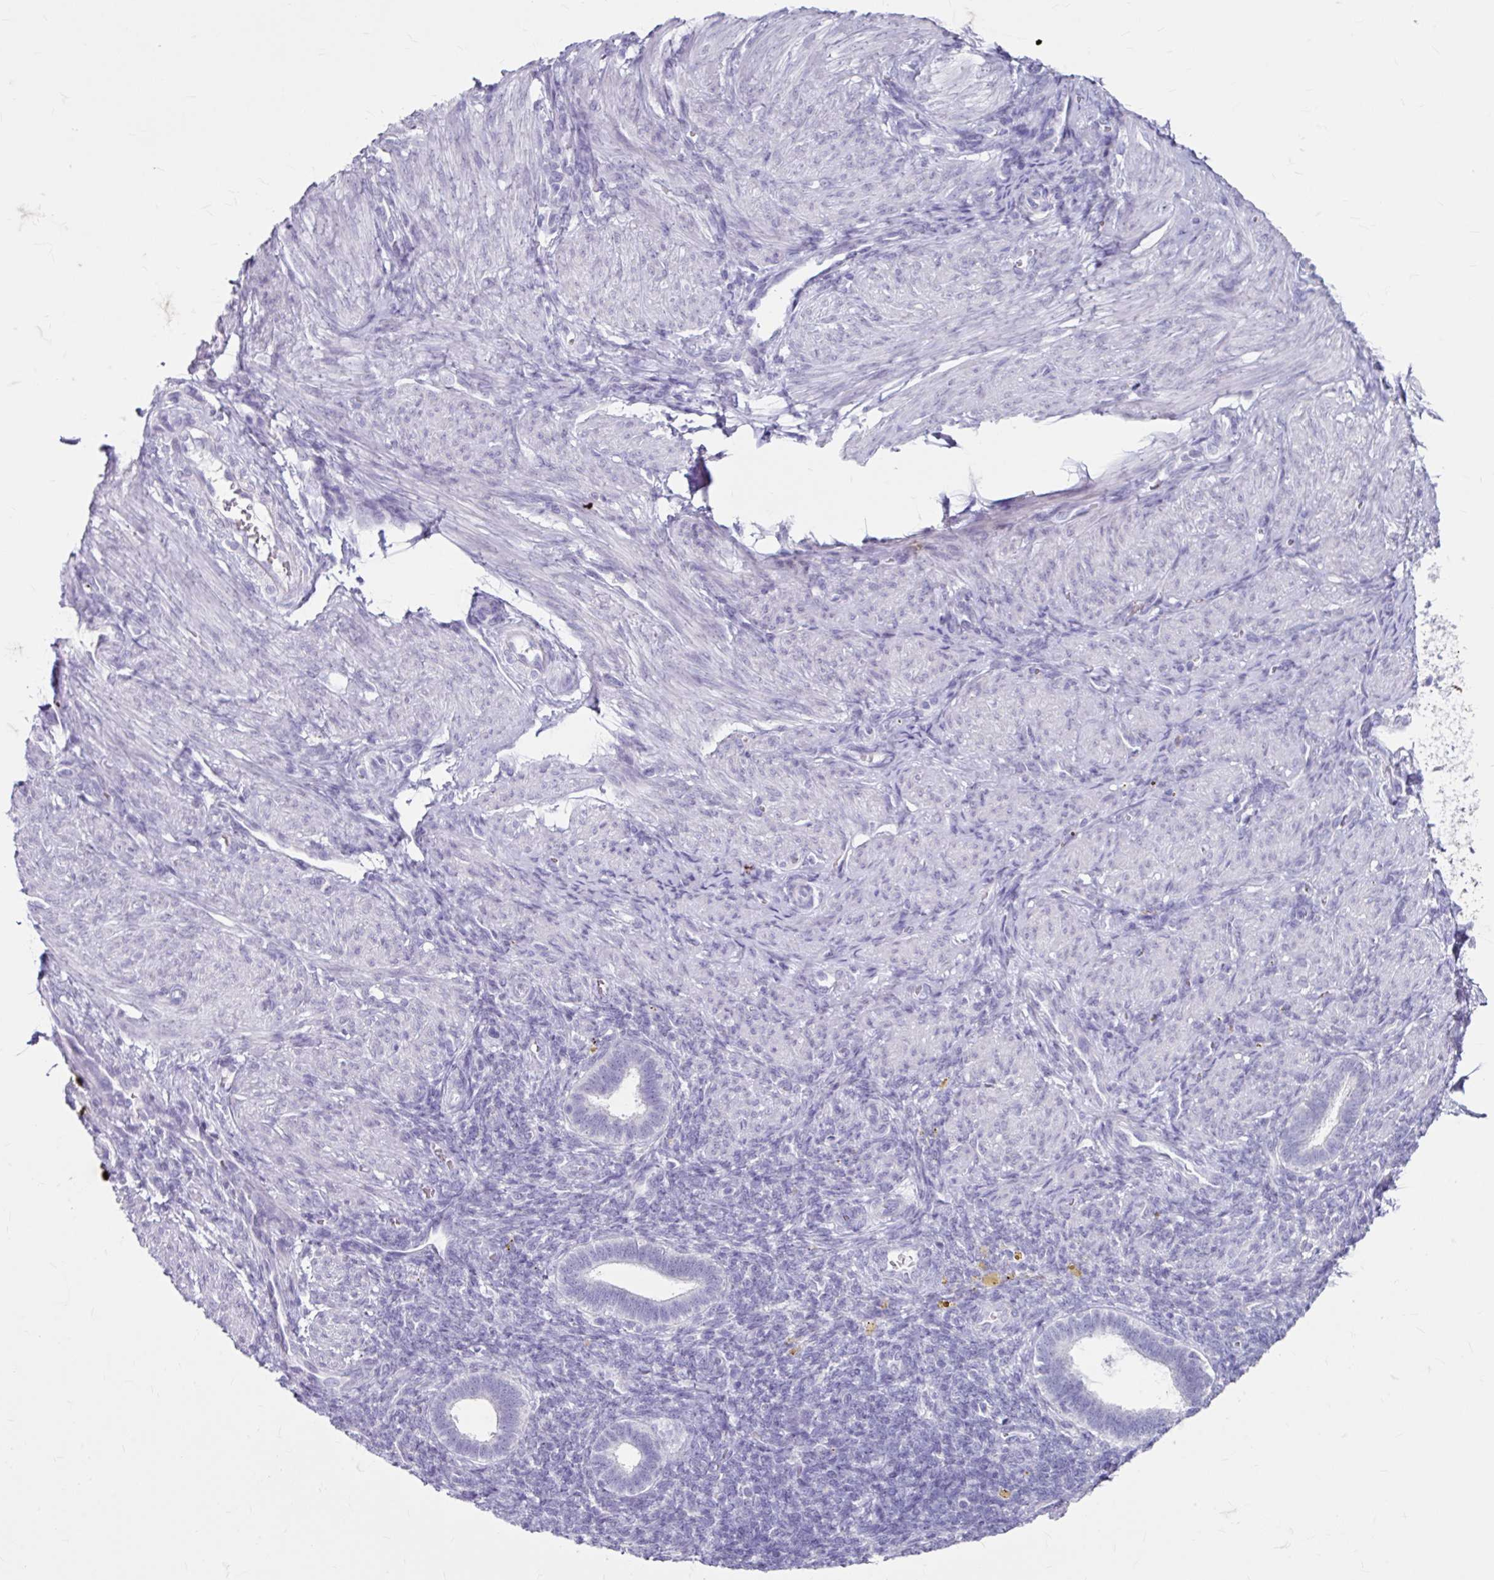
{"staining": {"intensity": "negative", "quantity": "none", "location": "none"}, "tissue": "endometrium", "cell_type": "Cells in endometrial stroma", "image_type": "normal", "snomed": [{"axis": "morphology", "description": "Normal tissue, NOS"}, {"axis": "topography", "description": "Endometrium"}], "caption": "Photomicrograph shows no significant protein expression in cells in endometrial stroma of normal endometrium. (Immunohistochemistry, brightfield microscopy, high magnification).", "gene": "ANKRD1", "patient": {"sex": "female", "age": 34}}